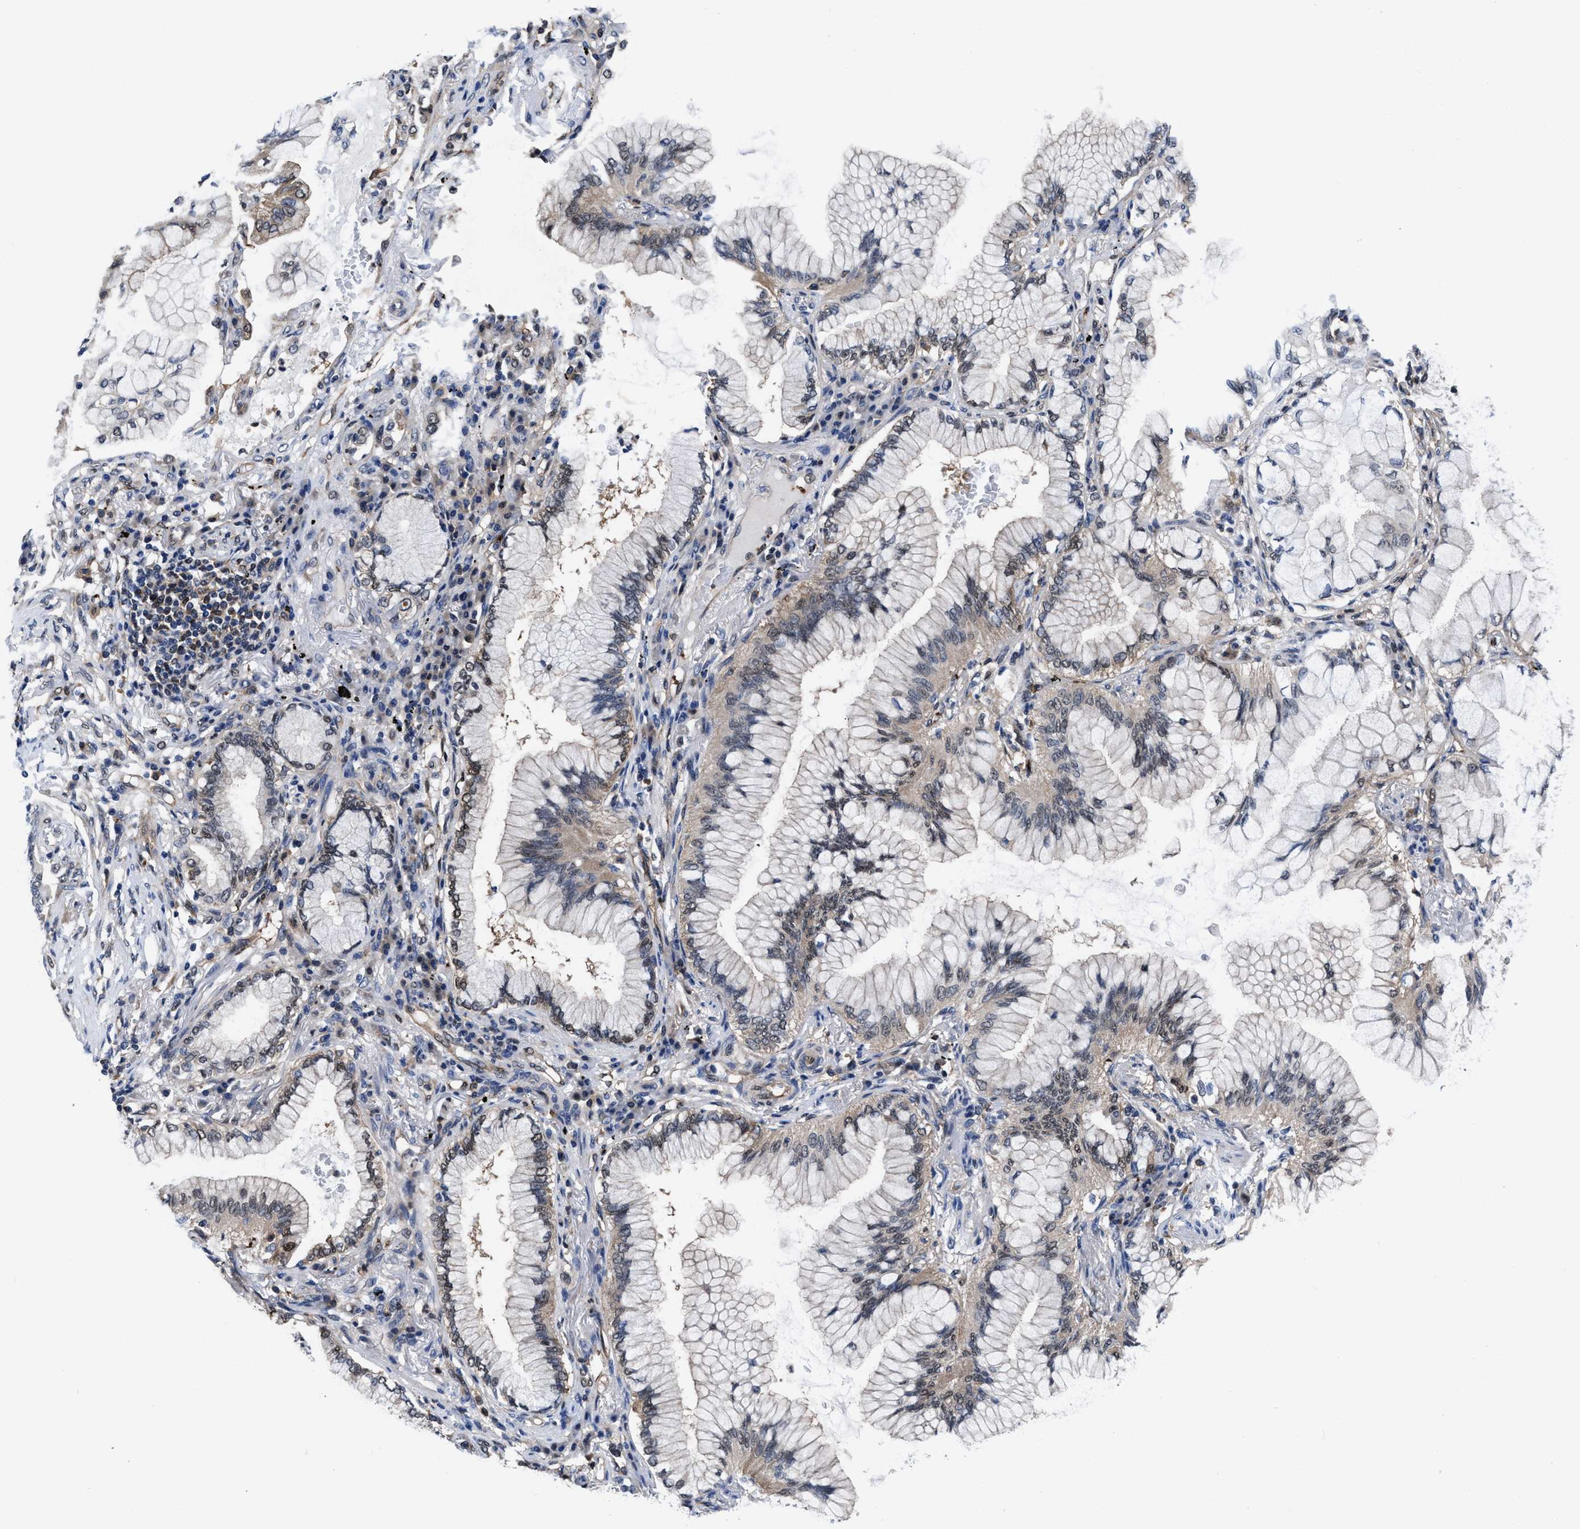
{"staining": {"intensity": "weak", "quantity": "<25%", "location": "cytoplasmic/membranous"}, "tissue": "lung cancer", "cell_type": "Tumor cells", "image_type": "cancer", "snomed": [{"axis": "morphology", "description": "Adenocarcinoma, NOS"}, {"axis": "topography", "description": "Lung"}], "caption": "Tumor cells show no significant expression in lung adenocarcinoma.", "gene": "ACLY", "patient": {"sex": "female", "age": 70}}